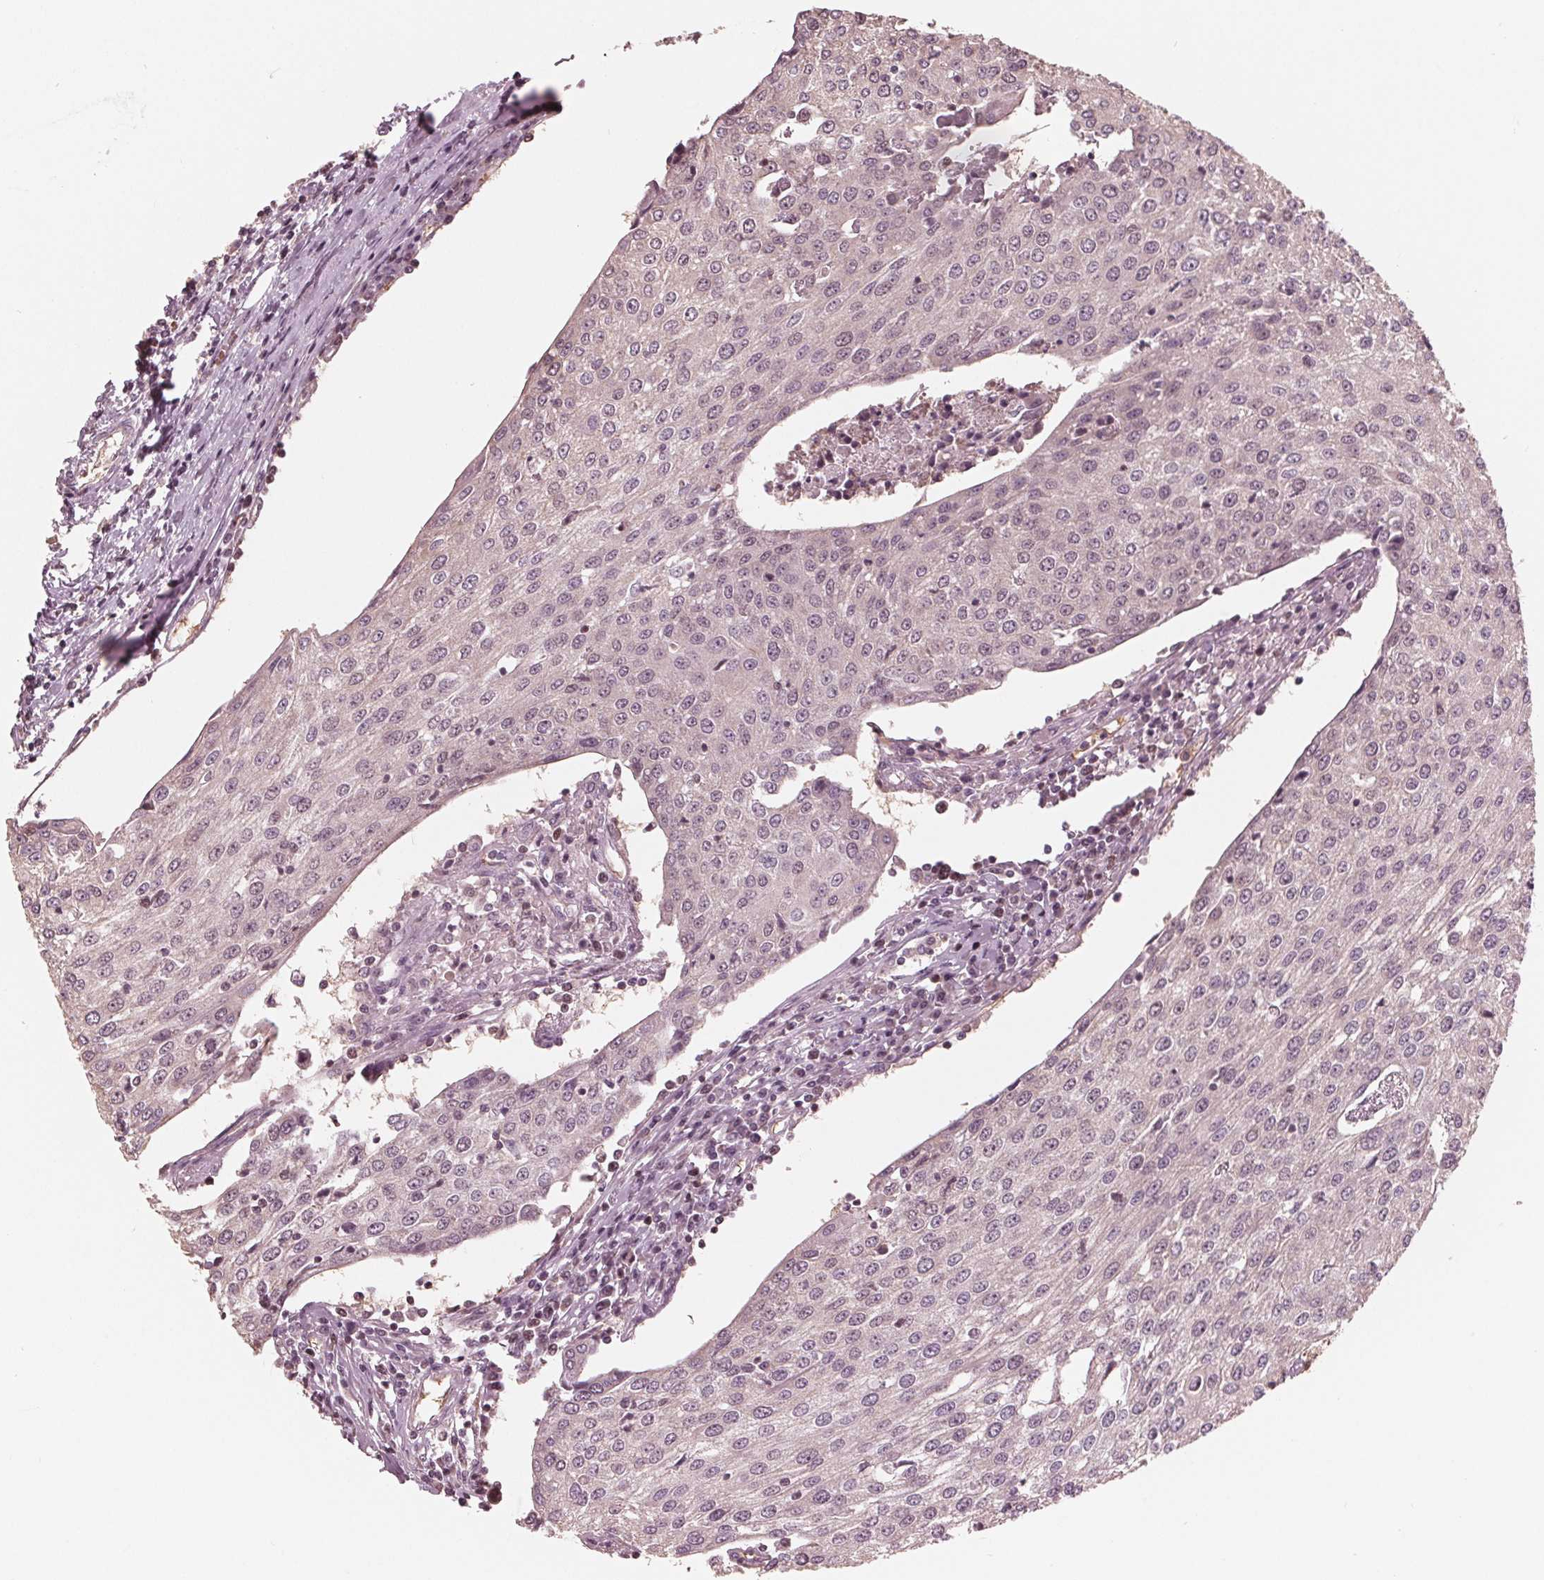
{"staining": {"intensity": "negative", "quantity": "none", "location": "none"}, "tissue": "urothelial cancer", "cell_type": "Tumor cells", "image_type": "cancer", "snomed": [{"axis": "morphology", "description": "Urothelial carcinoma, High grade"}, {"axis": "topography", "description": "Urinary bladder"}], "caption": "Photomicrograph shows no significant protein positivity in tumor cells of urothelial carcinoma (high-grade). (DAB (3,3'-diaminobenzidine) IHC, high magnification).", "gene": "HIRIP3", "patient": {"sex": "female", "age": 85}}